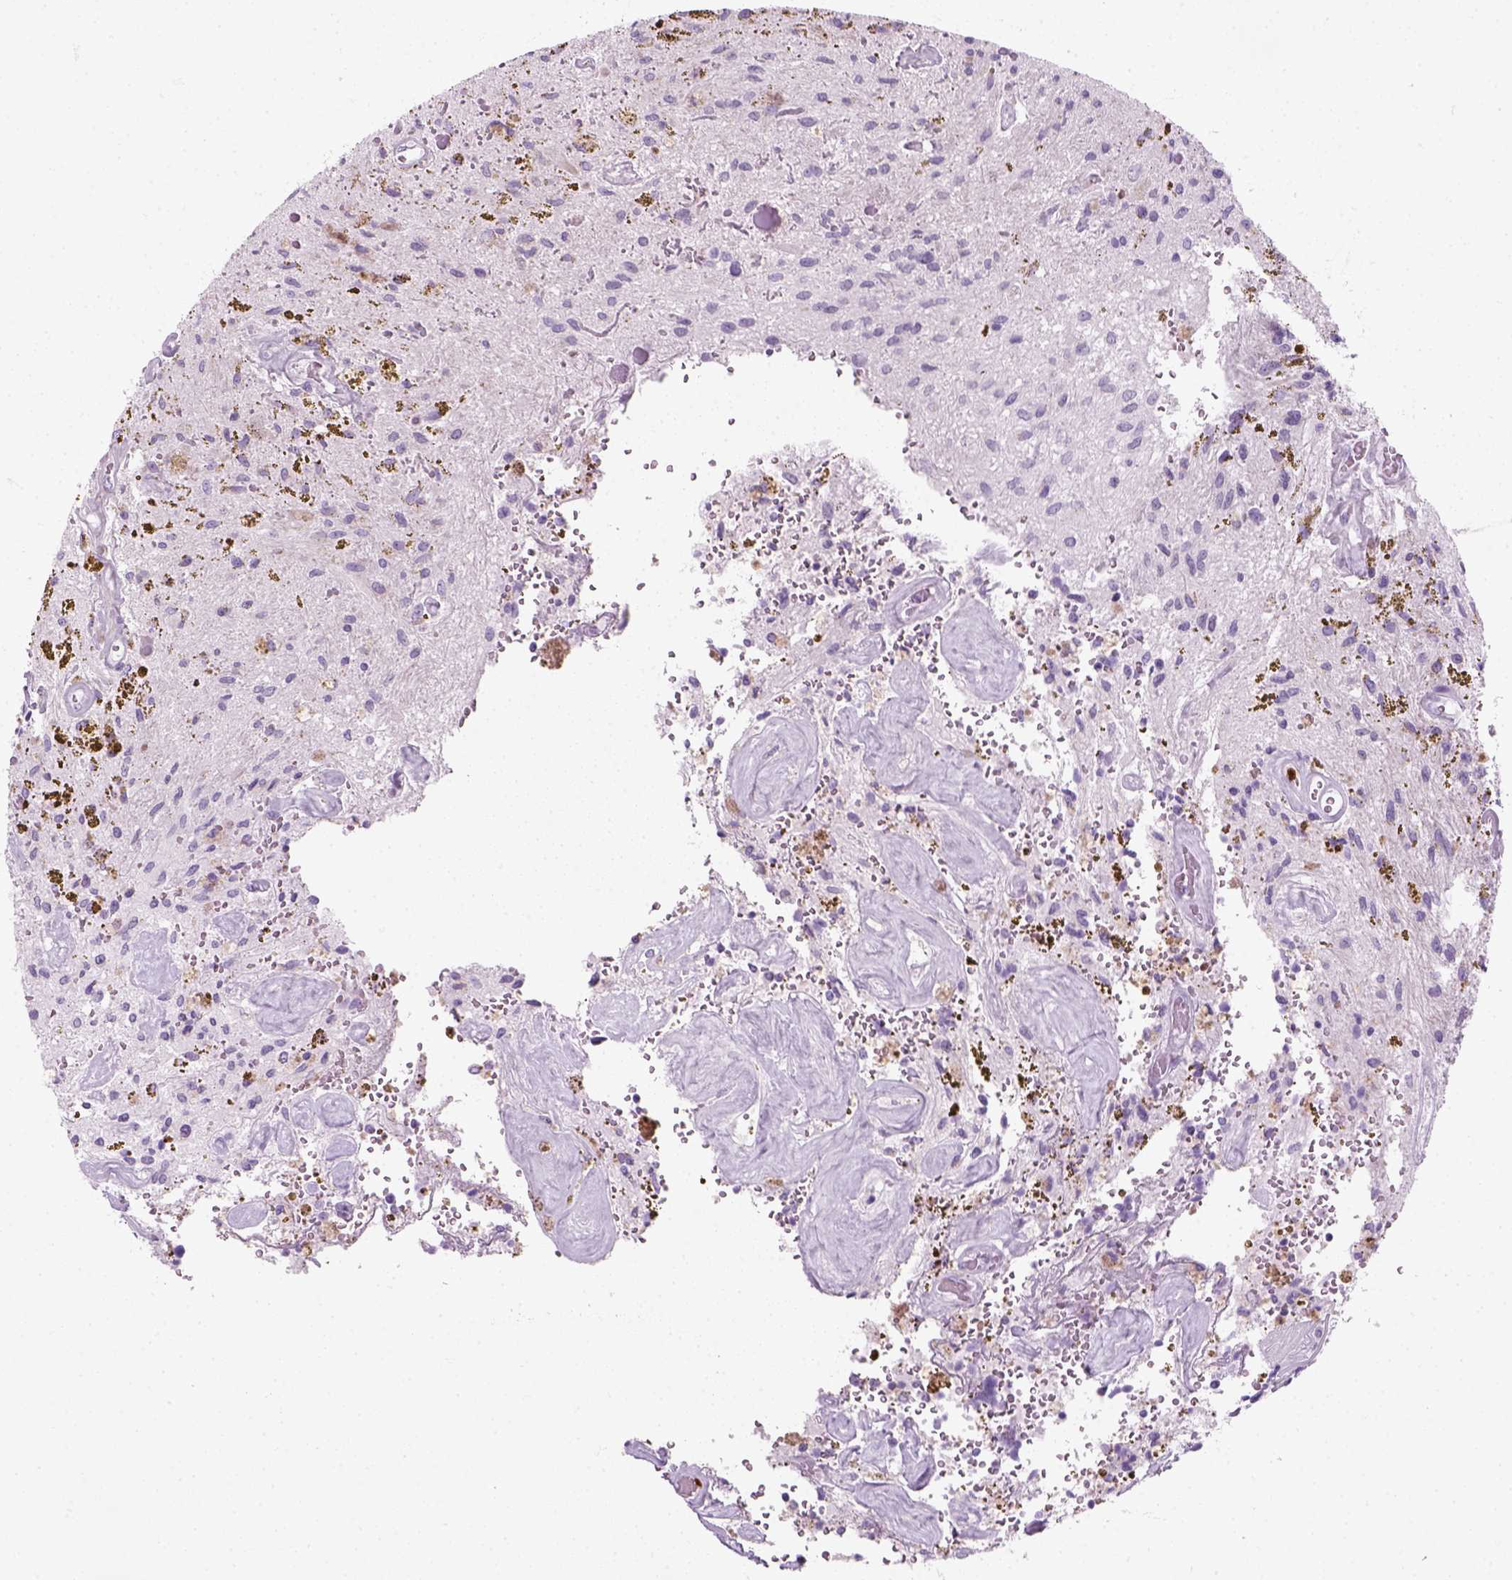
{"staining": {"intensity": "negative", "quantity": "none", "location": "none"}, "tissue": "glioma", "cell_type": "Tumor cells", "image_type": "cancer", "snomed": [{"axis": "morphology", "description": "Glioma, malignant, Low grade"}, {"axis": "topography", "description": "Cerebellum"}], "caption": "This is an IHC image of glioma. There is no expression in tumor cells.", "gene": "IL4", "patient": {"sex": "female", "age": 14}}